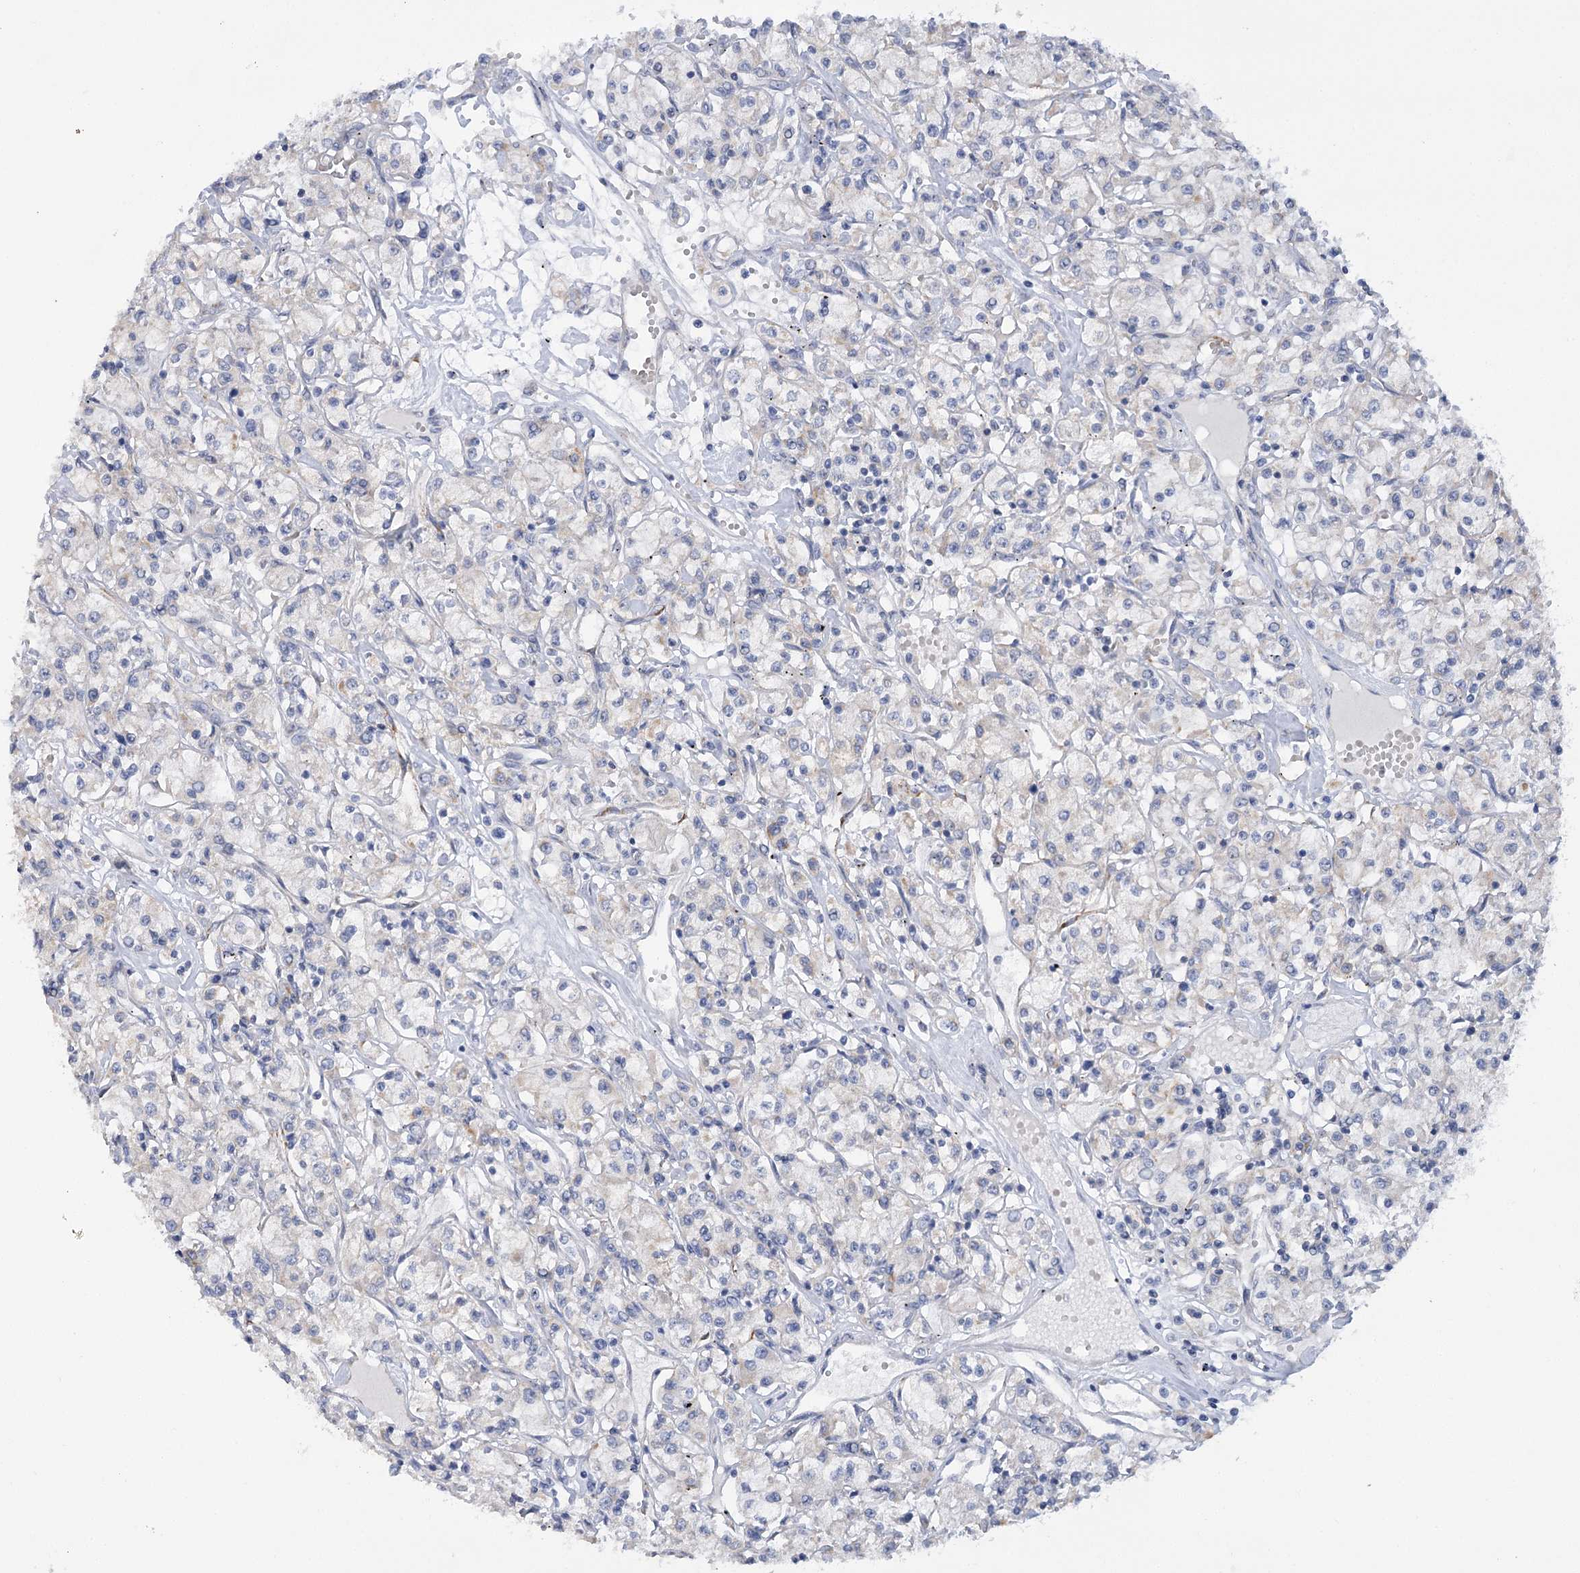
{"staining": {"intensity": "negative", "quantity": "none", "location": "none"}, "tissue": "renal cancer", "cell_type": "Tumor cells", "image_type": "cancer", "snomed": [{"axis": "morphology", "description": "Adenocarcinoma, NOS"}, {"axis": "topography", "description": "Kidney"}], "caption": "Tumor cells show no significant protein expression in renal adenocarcinoma. Brightfield microscopy of immunohistochemistry stained with DAB (3,3'-diaminobenzidine) (brown) and hematoxylin (blue), captured at high magnification.", "gene": "DCUN1D1", "patient": {"sex": "female", "age": 59}}